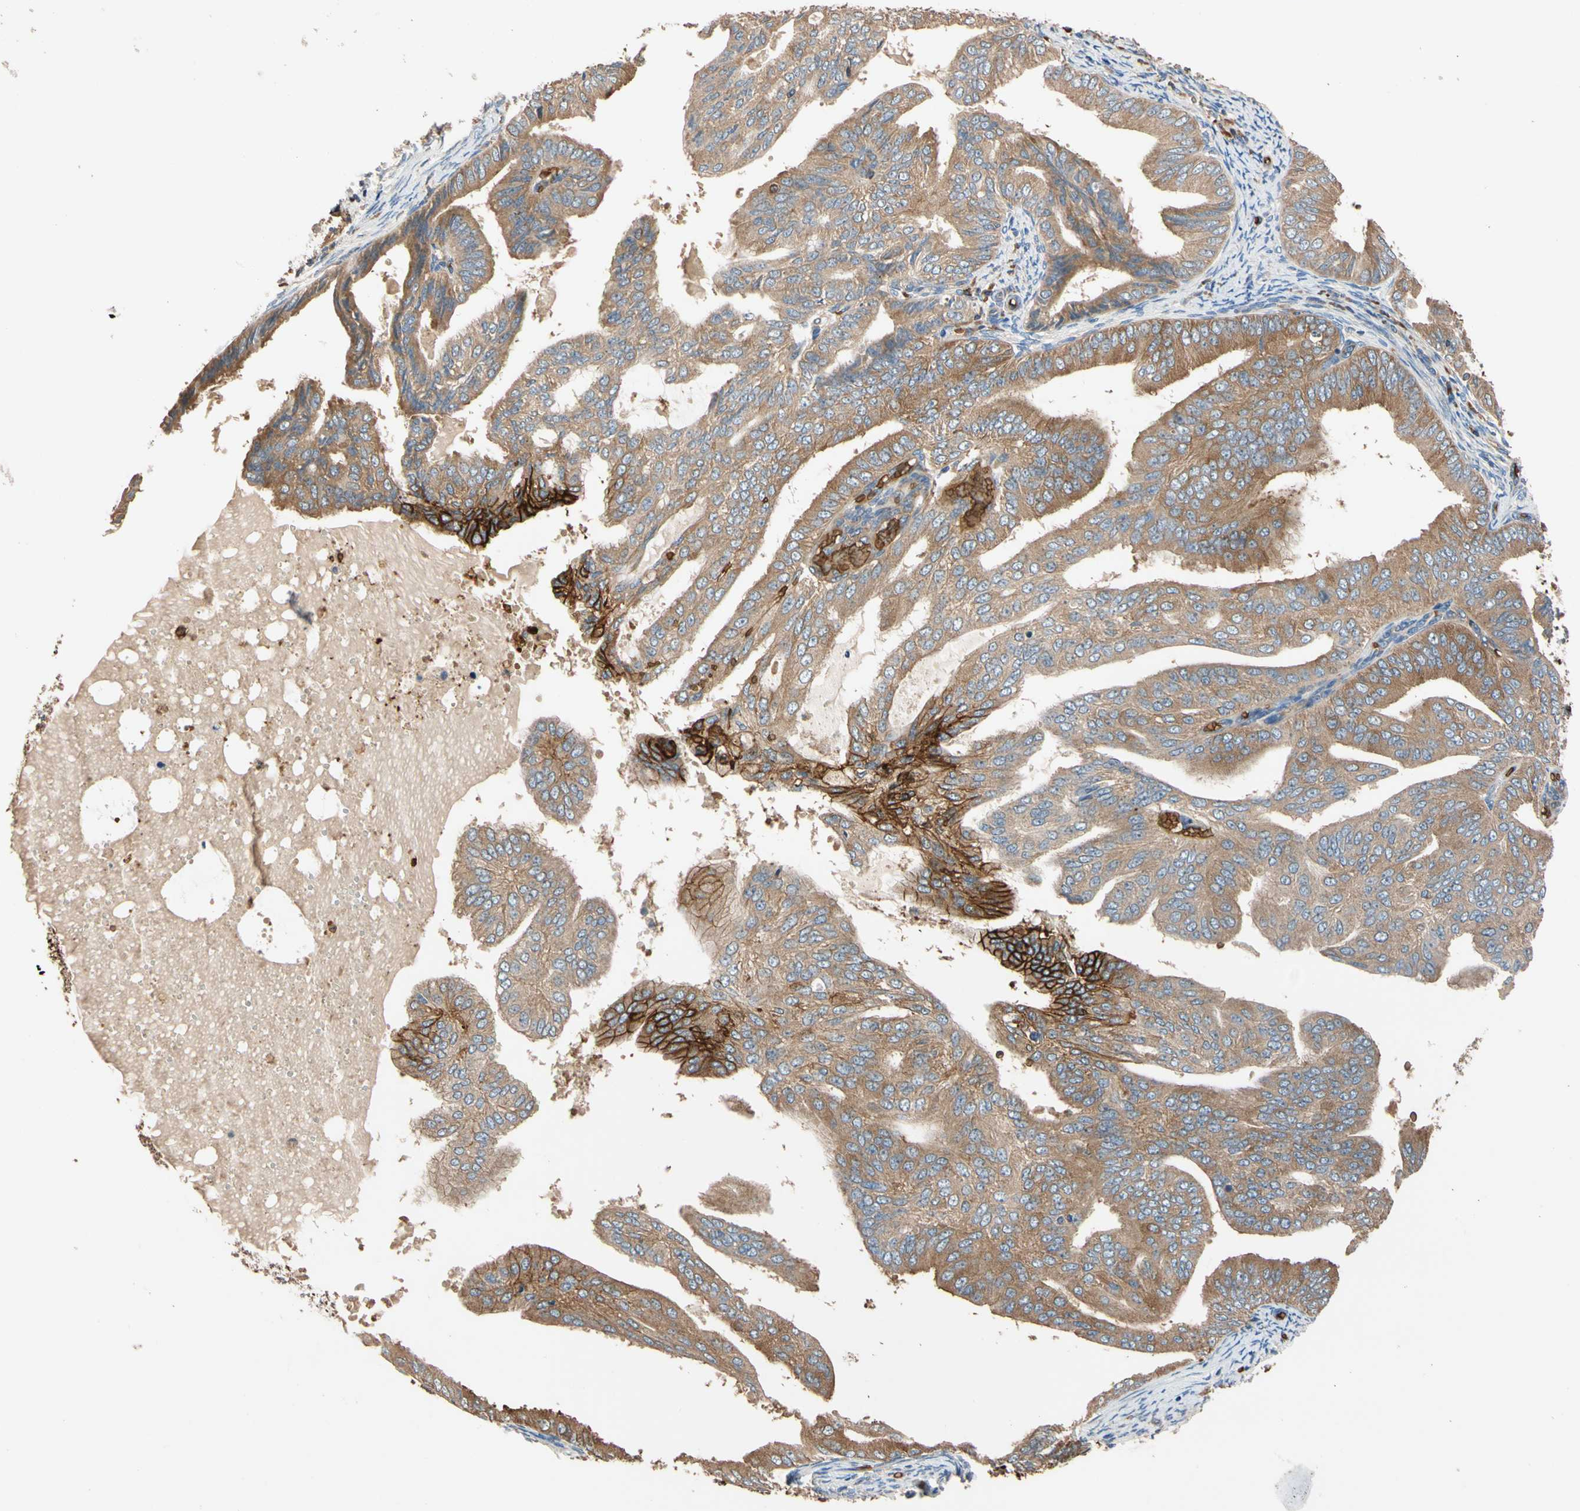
{"staining": {"intensity": "strong", "quantity": "25%-75%", "location": "cytoplasmic/membranous"}, "tissue": "endometrial cancer", "cell_type": "Tumor cells", "image_type": "cancer", "snomed": [{"axis": "morphology", "description": "Adenocarcinoma, NOS"}, {"axis": "topography", "description": "Endometrium"}], "caption": "Adenocarcinoma (endometrial) was stained to show a protein in brown. There is high levels of strong cytoplasmic/membranous positivity in about 25%-75% of tumor cells. Ihc stains the protein in brown and the nuclei are stained blue.", "gene": "RIOK2", "patient": {"sex": "female", "age": 58}}